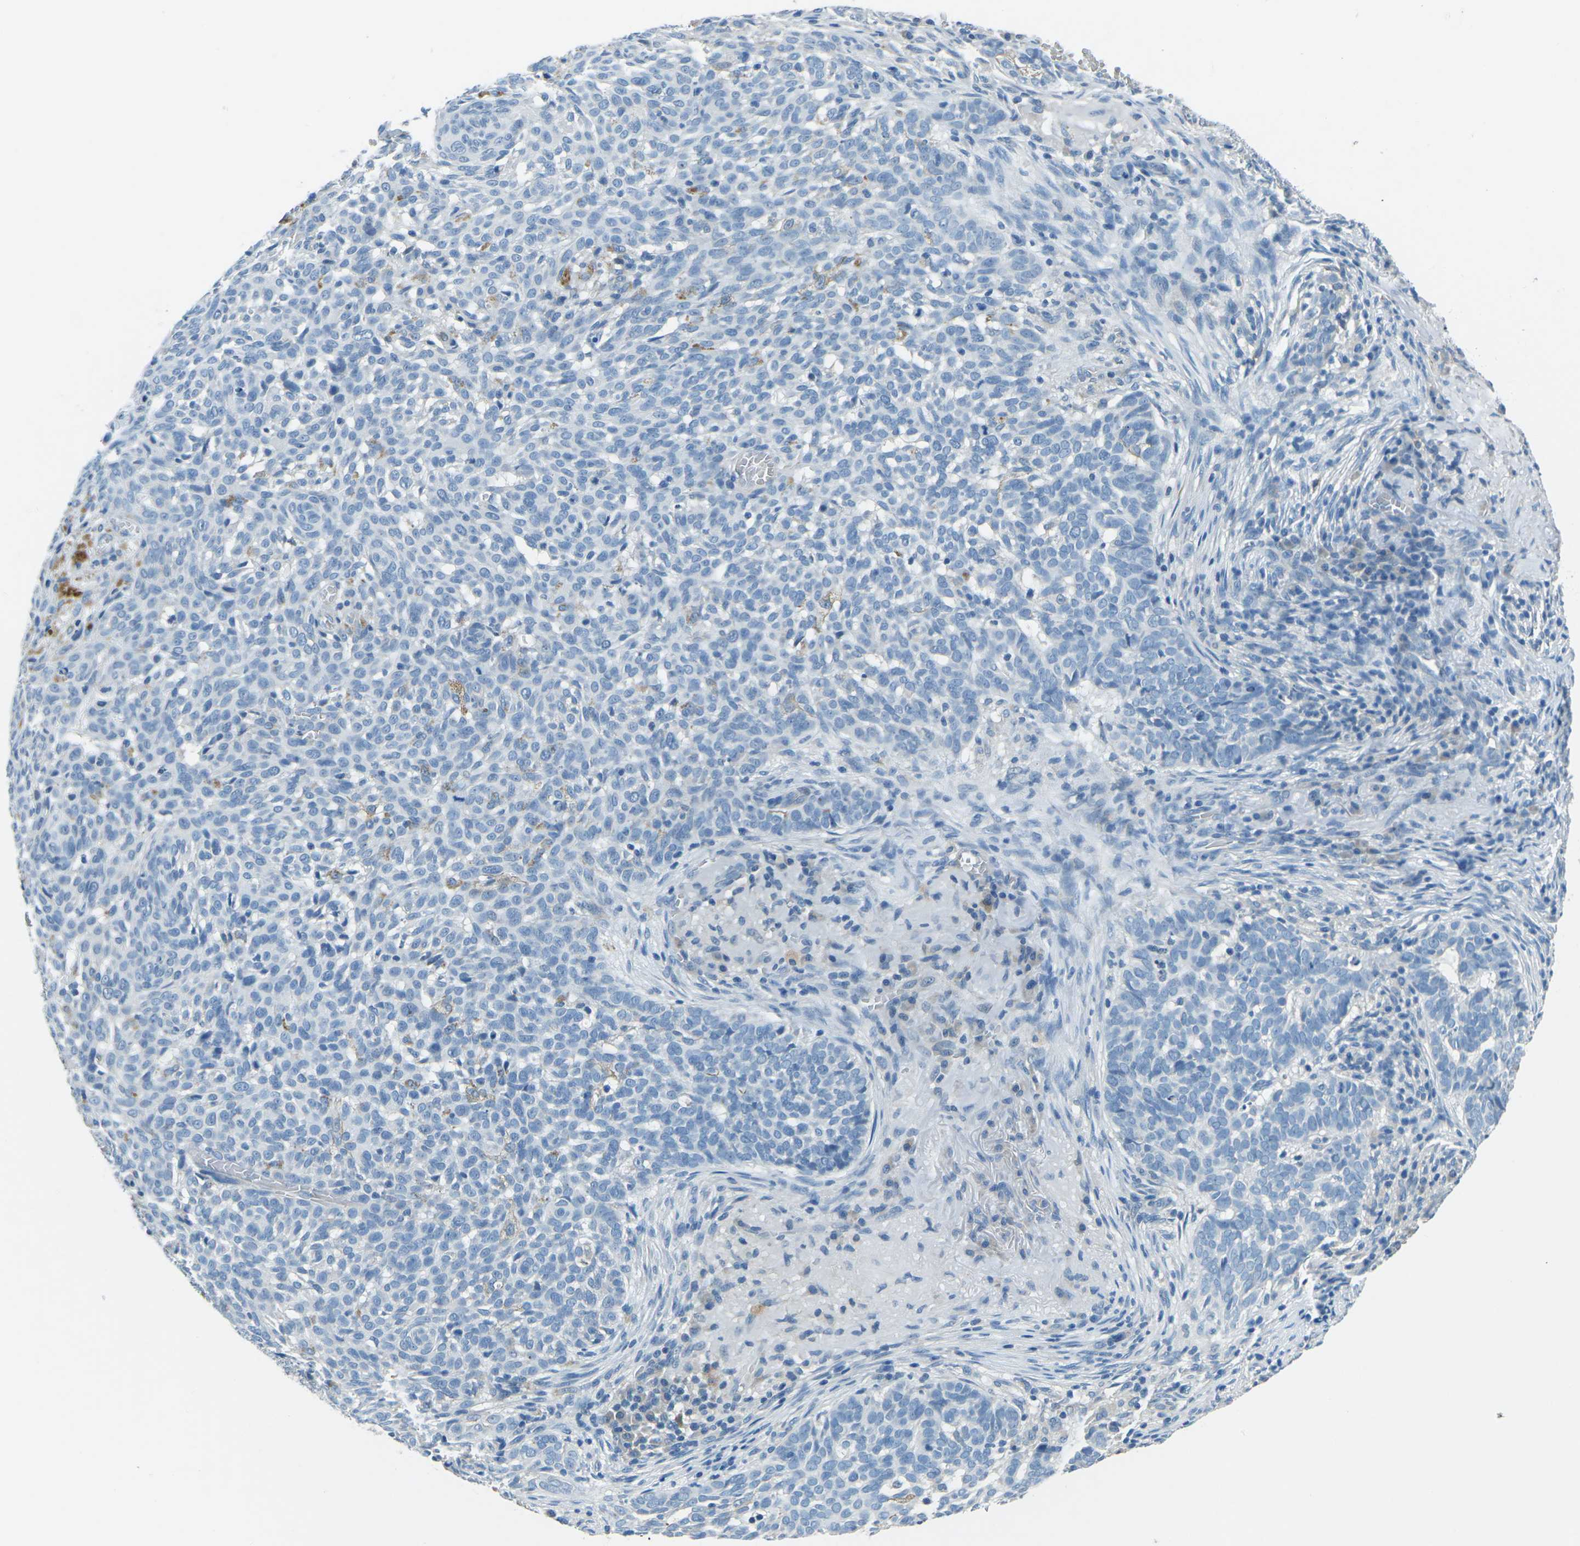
{"staining": {"intensity": "negative", "quantity": "none", "location": "none"}, "tissue": "skin cancer", "cell_type": "Tumor cells", "image_type": "cancer", "snomed": [{"axis": "morphology", "description": "Basal cell carcinoma"}, {"axis": "topography", "description": "Skin"}], "caption": "Immunohistochemistry (IHC) photomicrograph of human skin cancer stained for a protein (brown), which exhibits no positivity in tumor cells.", "gene": "CD1D", "patient": {"sex": "male", "age": 85}}